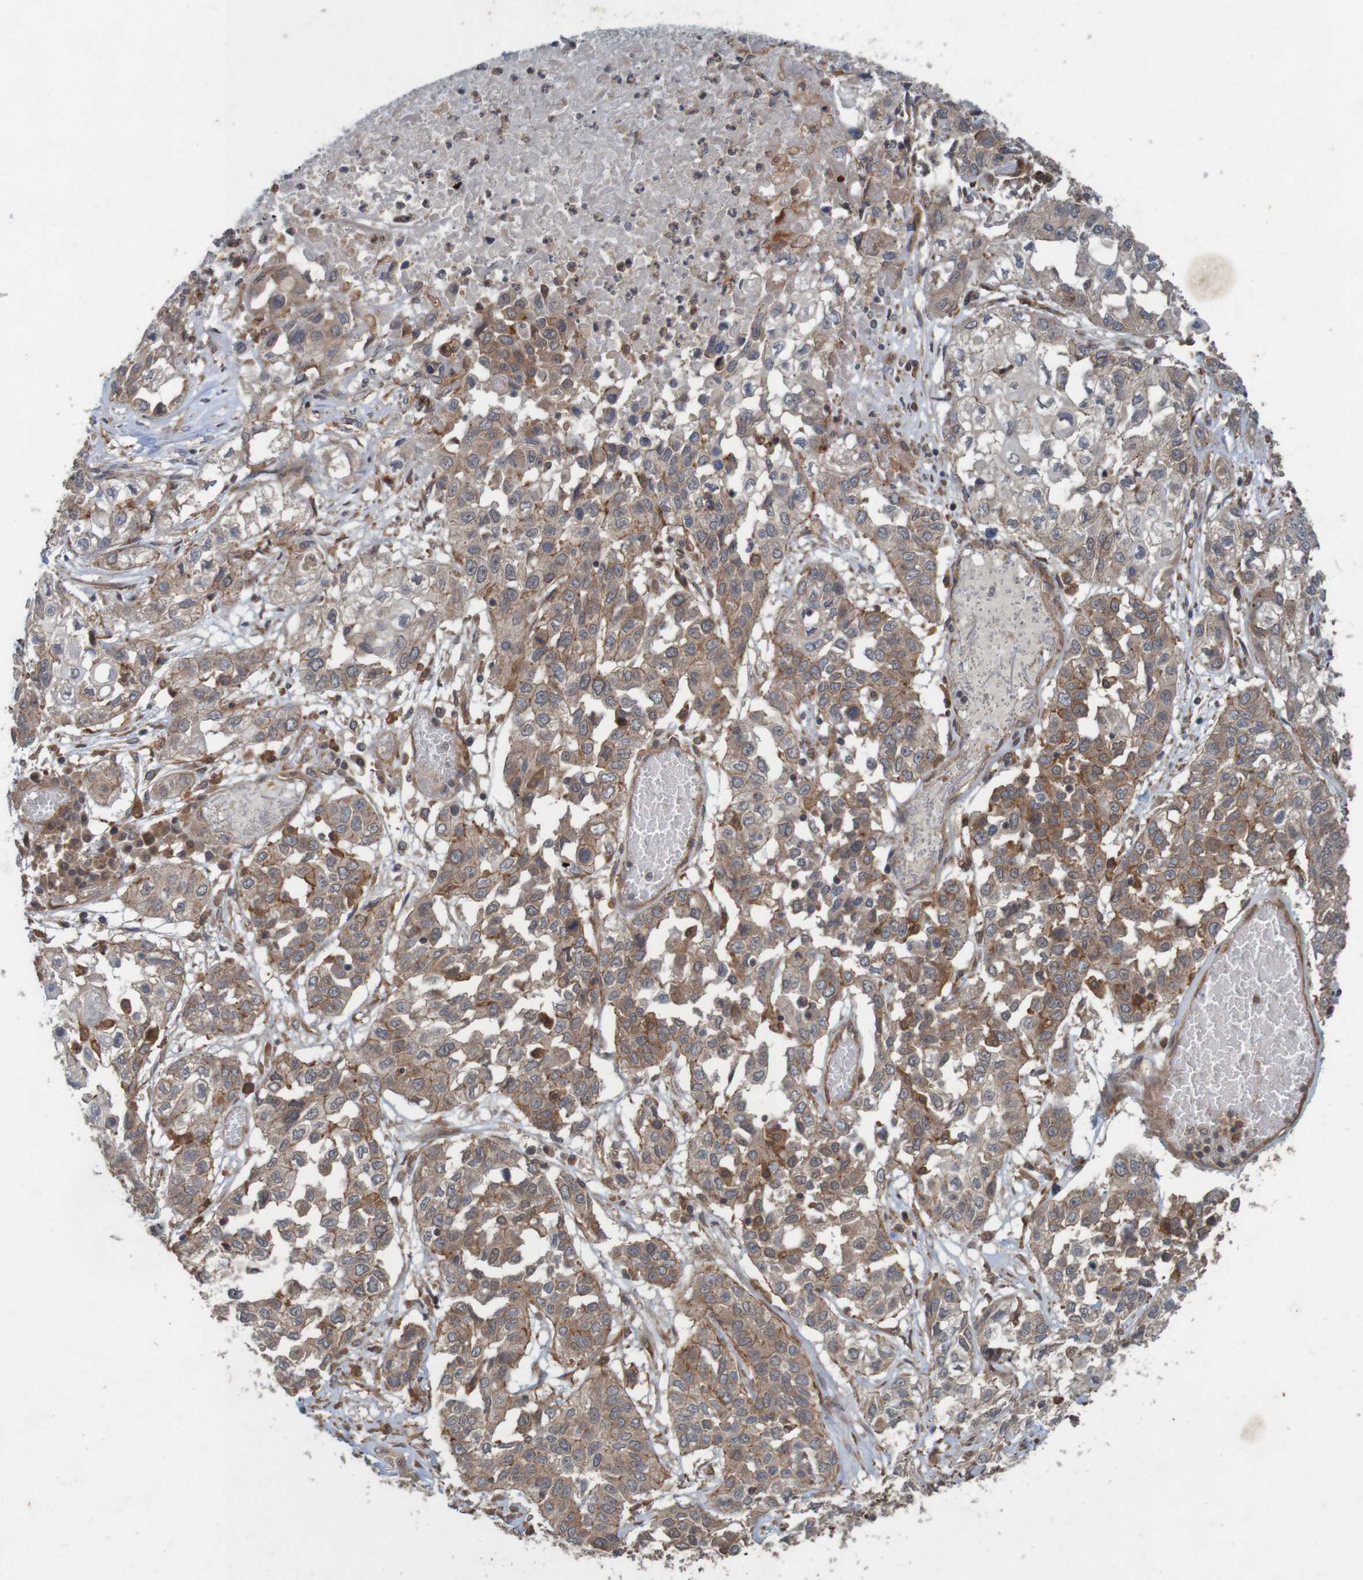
{"staining": {"intensity": "weak", "quantity": ">75%", "location": "cytoplasmic/membranous"}, "tissue": "lung cancer", "cell_type": "Tumor cells", "image_type": "cancer", "snomed": [{"axis": "morphology", "description": "Squamous cell carcinoma, NOS"}, {"axis": "topography", "description": "Lung"}], "caption": "Human lung cancer stained for a protein (brown) displays weak cytoplasmic/membranous positive expression in approximately >75% of tumor cells.", "gene": "ARHGEF11", "patient": {"sex": "male", "age": 71}}